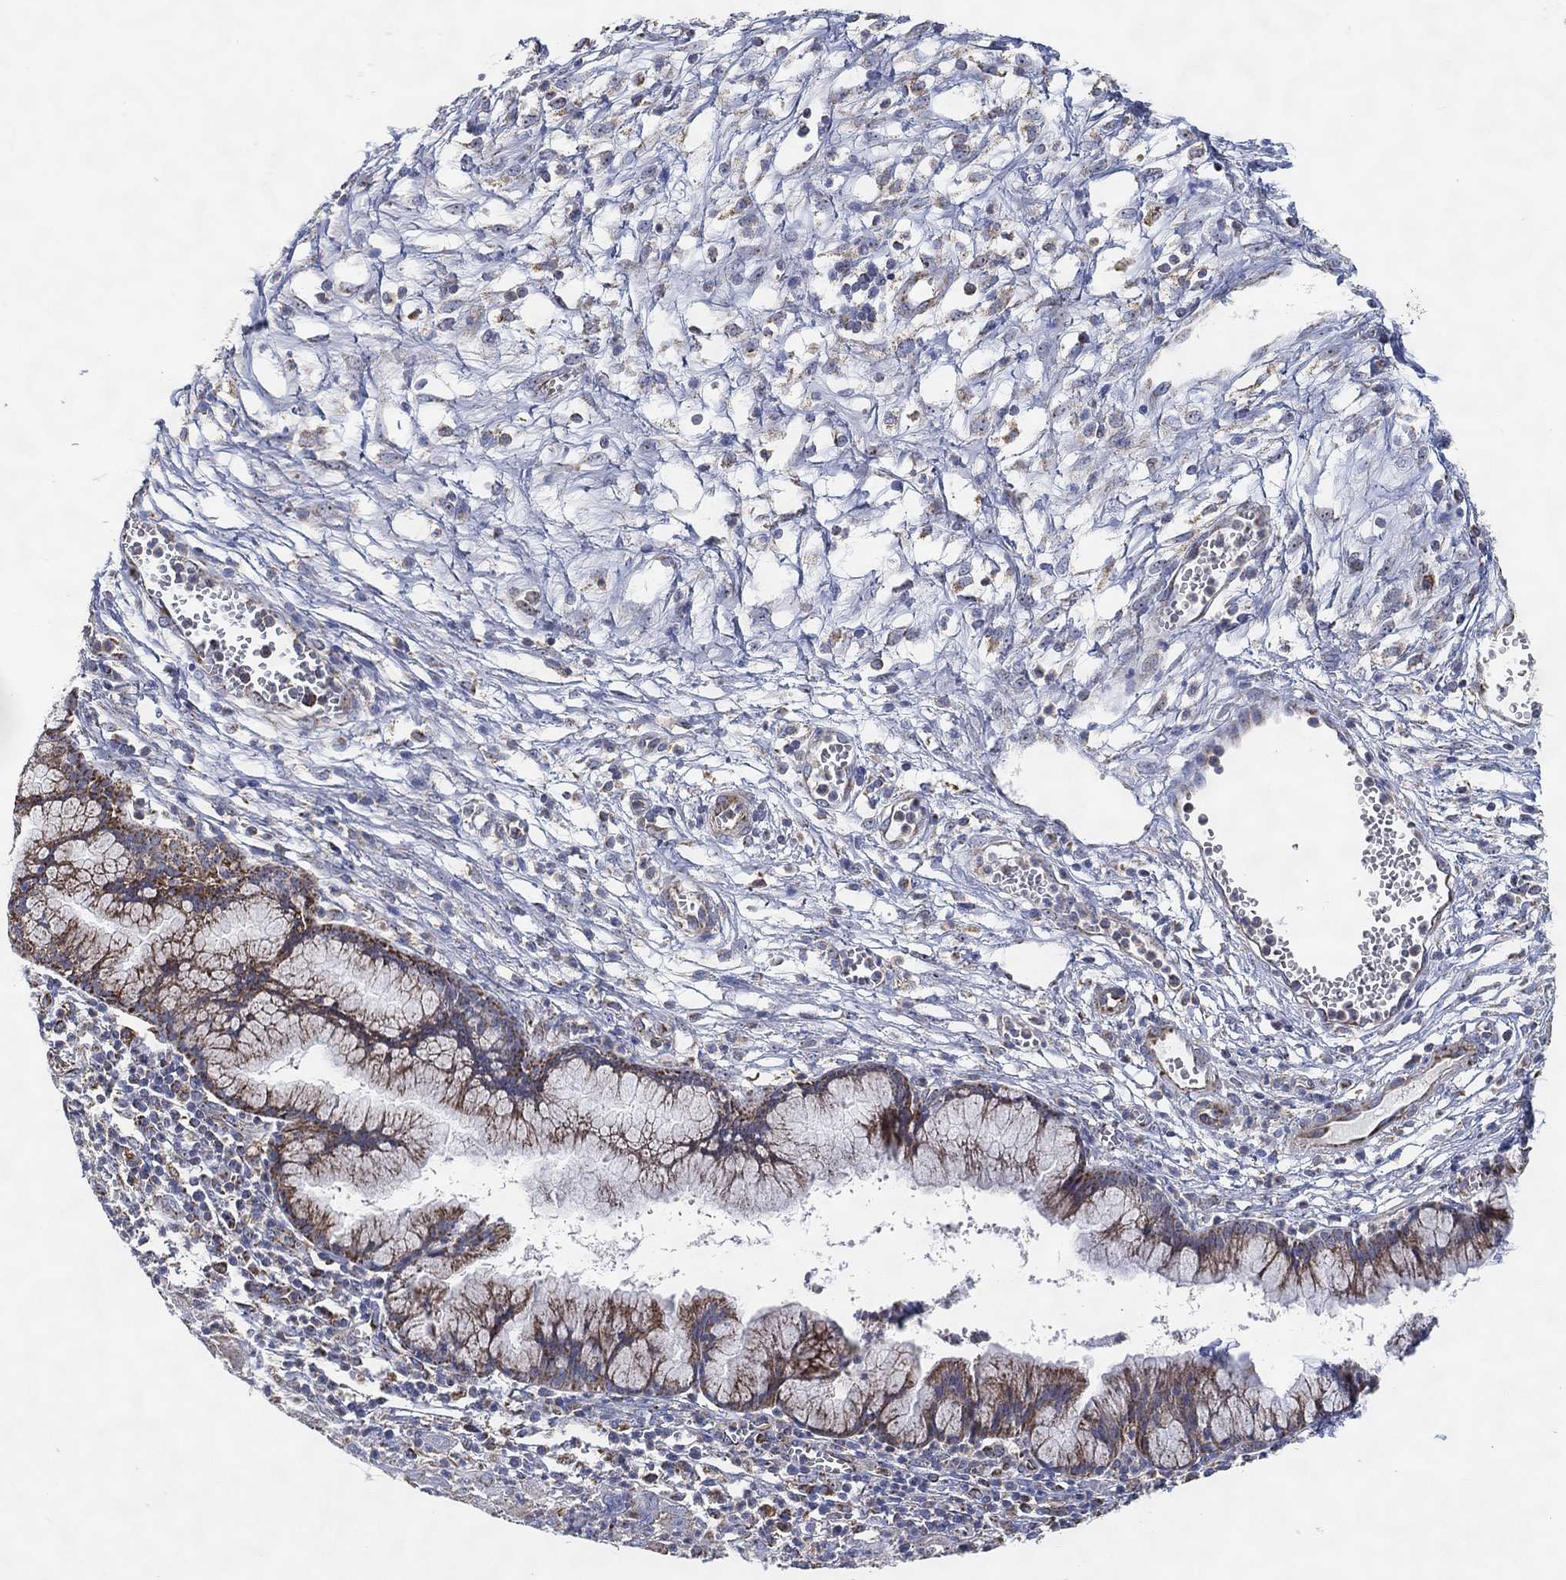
{"staining": {"intensity": "moderate", "quantity": "25%-75%", "location": "cytoplasmic/membranous"}, "tissue": "cervical cancer", "cell_type": "Tumor cells", "image_type": "cancer", "snomed": [{"axis": "morphology", "description": "Squamous cell carcinoma, NOS"}, {"axis": "topography", "description": "Cervix"}], "caption": "A brown stain shows moderate cytoplasmic/membranous expression of a protein in human cervical cancer (squamous cell carcinoma) tumor cells.", "gene": "GCAT", "patient": {"sex": "female", "age": 32}}